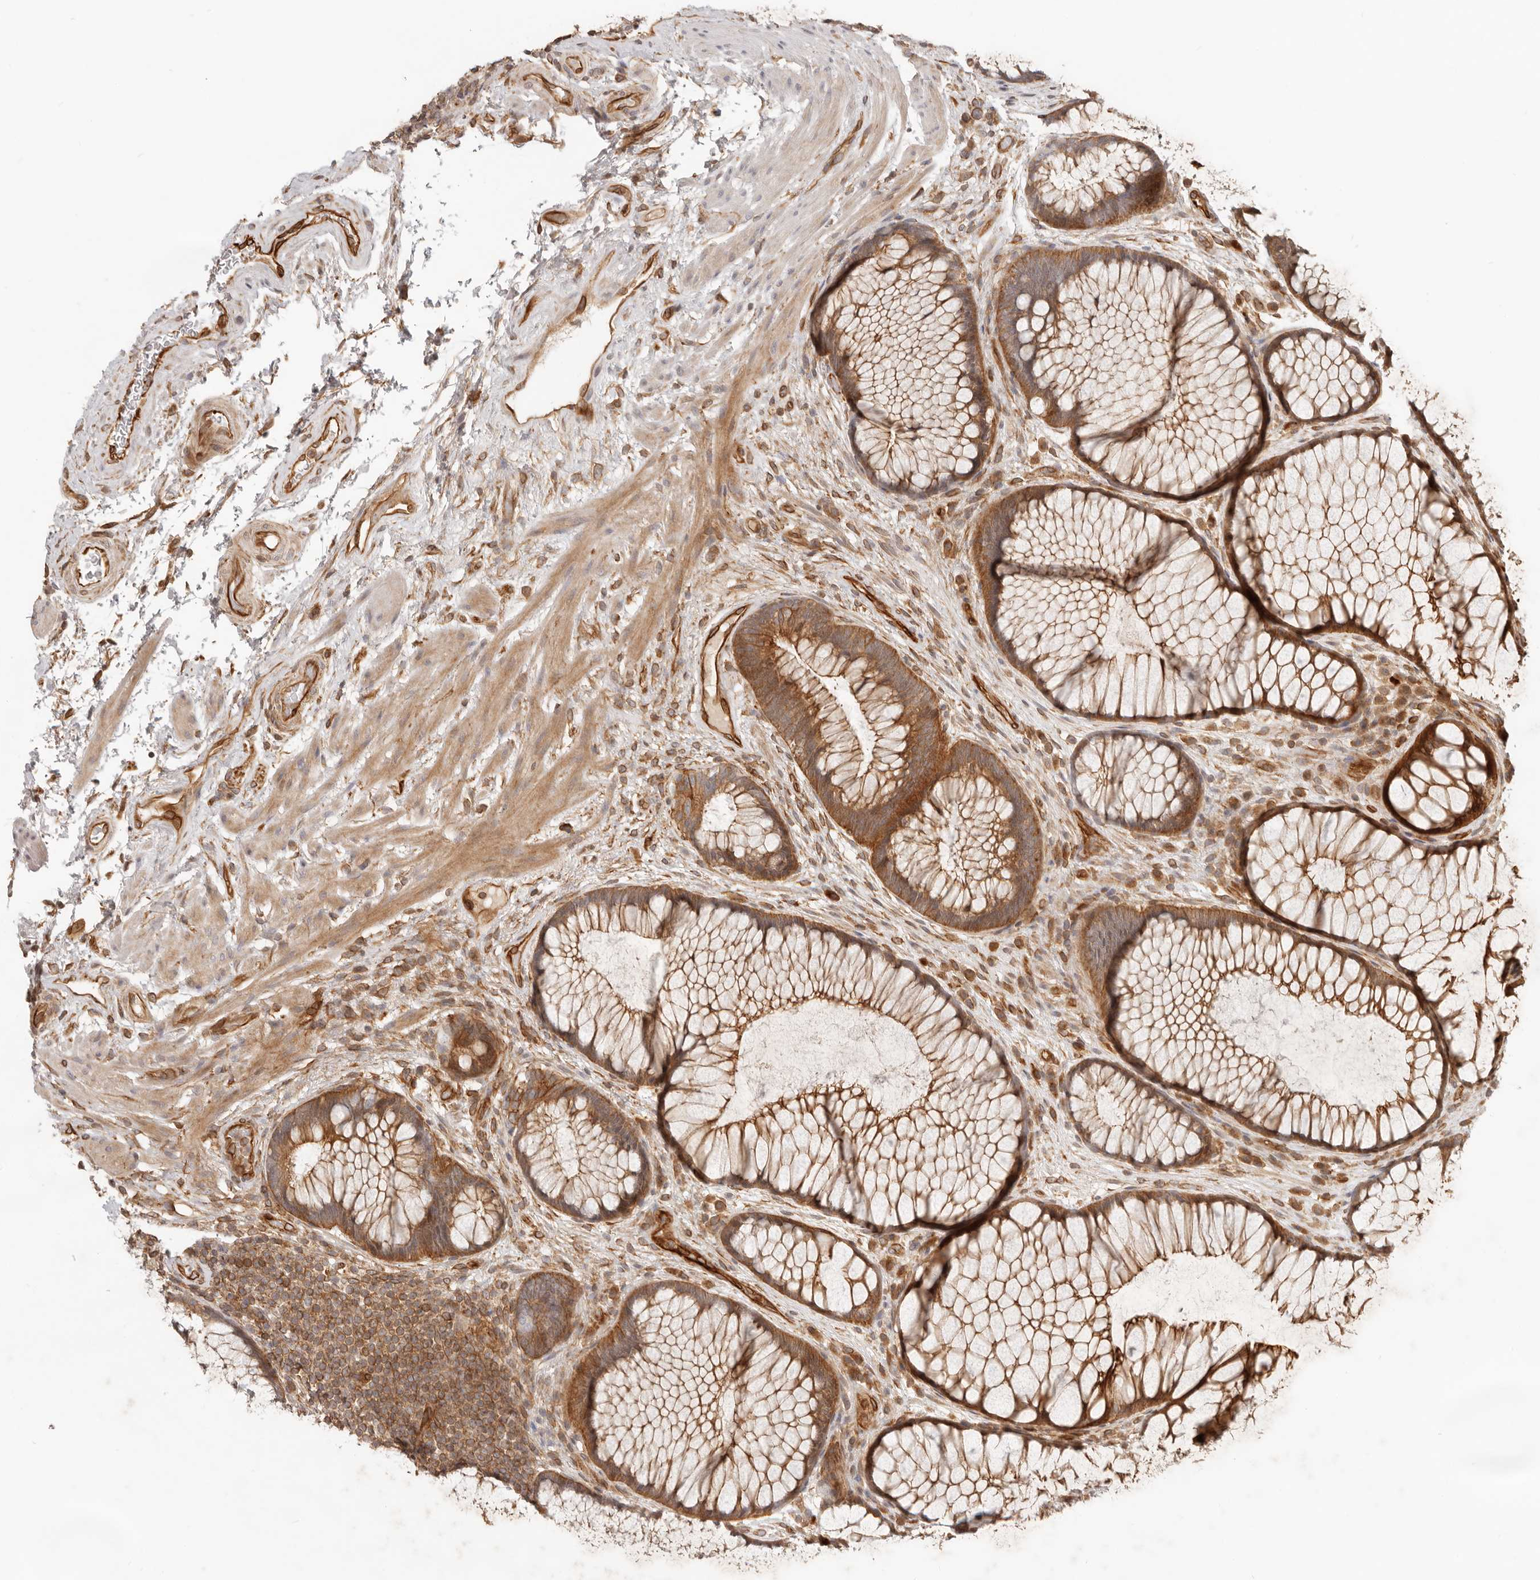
{"staining": {"intensity": "strong", "quantity": ">75%", "location": "cytoplasmic/membranous"}, "tissue": "rectum", "cell_type": "Glandular cells", "image_type": "normal", "snomed": [{"axis": "morphology", "description": "Normal tissue, NOS"}, {"axis": "topography", "description": "Rectum"}], "caption": "Protein expression analysis of unremarkable human rectum reveals strong cytoplasmic/membranous expression in approximately >75% of glandular cells.", "gene": "UFSP1", "patient": {"sex": "male", "age": 51}}